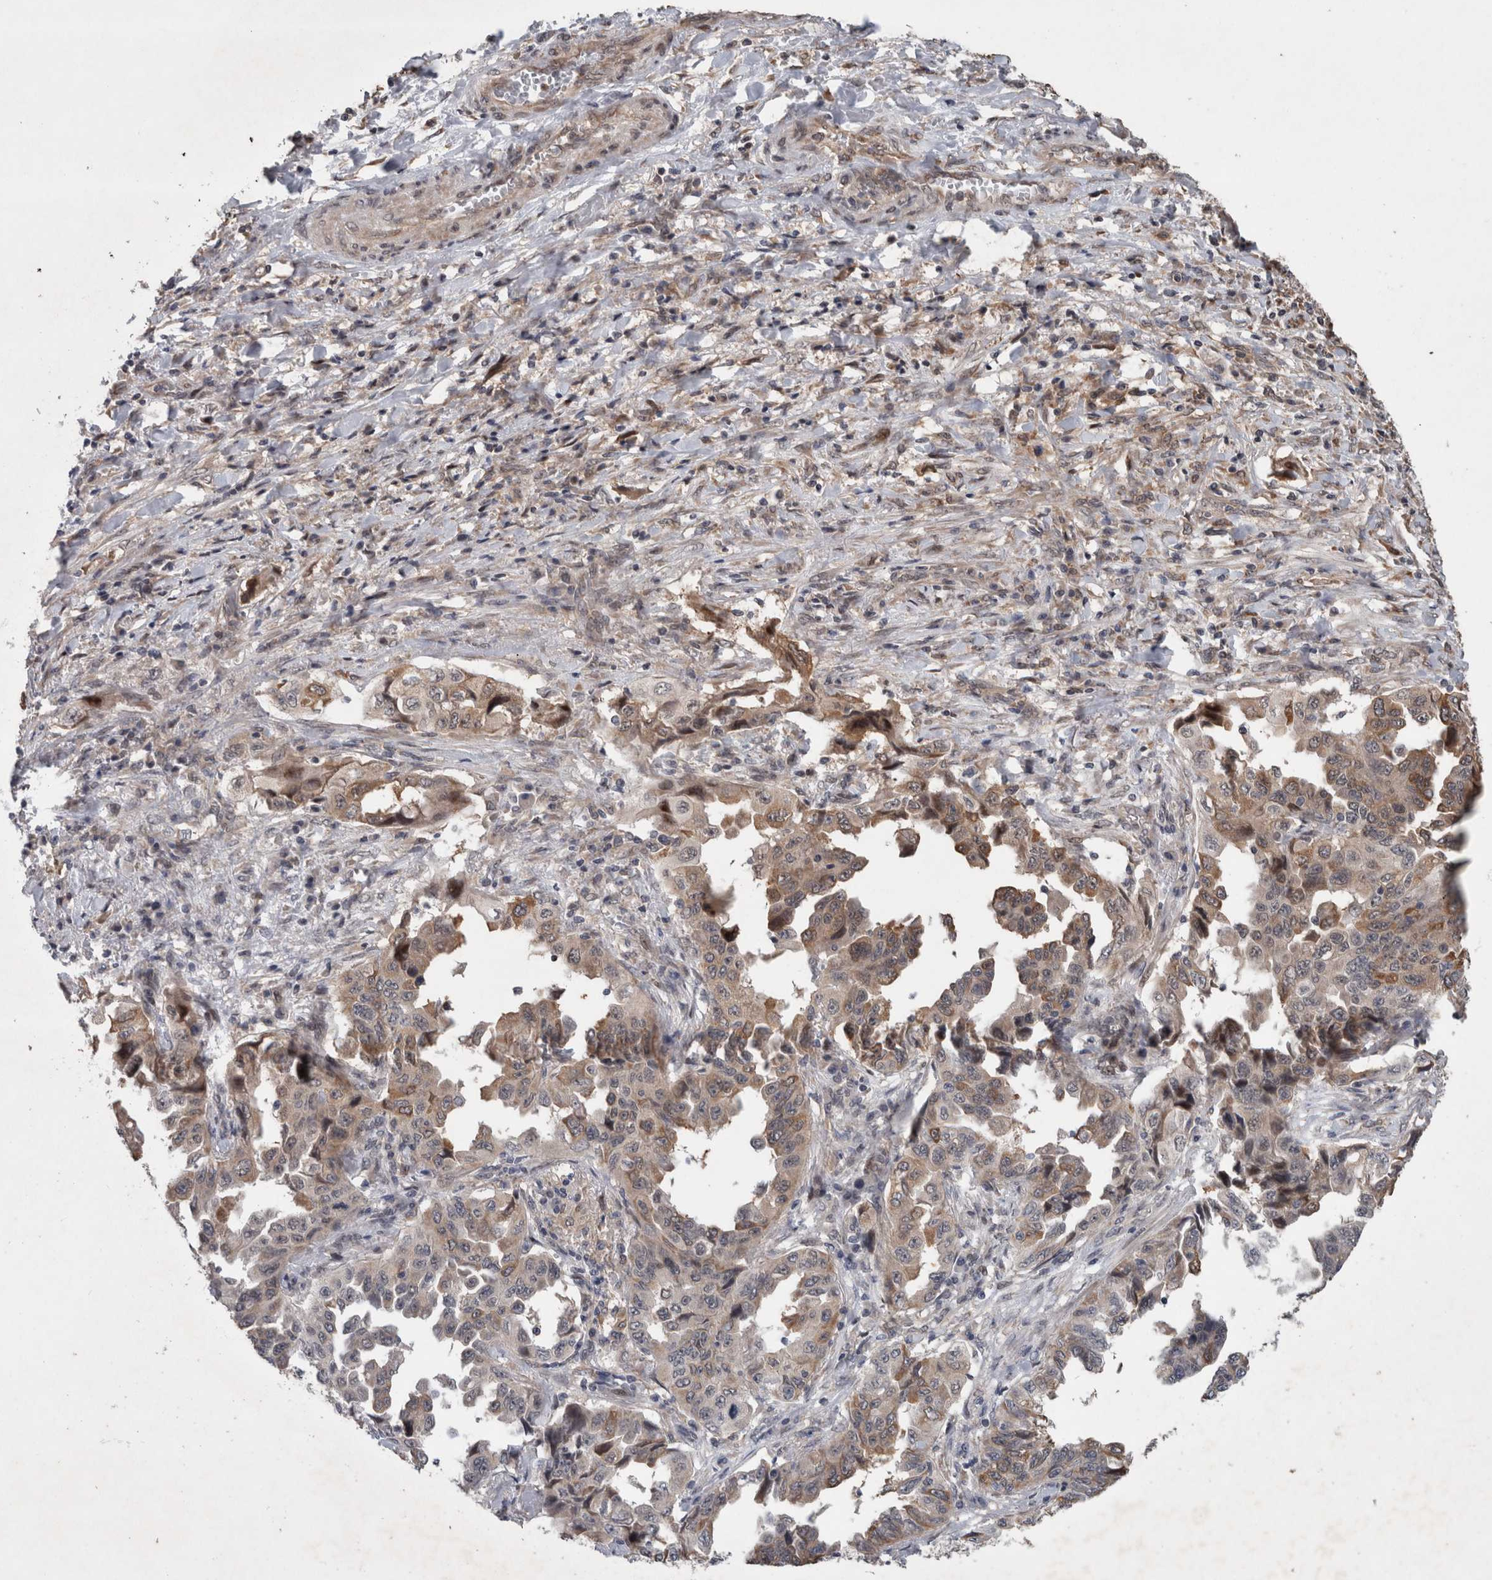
{"staining": {"intensity": "moderate", "quantity": "<25%", "location": "cytoplasmic/membranous"}, "tissue": "lung cancer", "cell_type": "Tumor cells", "image_type": "cancer", "snomed": [{"axis": "morphology", "description": "Adenocarcinoma, NOS"}, {"axis": "topography", "description": "Lung"}], "caption": "Approximately <25% of tumor cells in human lung adenocarcinoma show moderate cytoplasmic/membranous protein positivity as visualized by brown immunohistochemical staining.", "gene": "GIMAP6", "patient": {"sex": "female", "age": 51}}